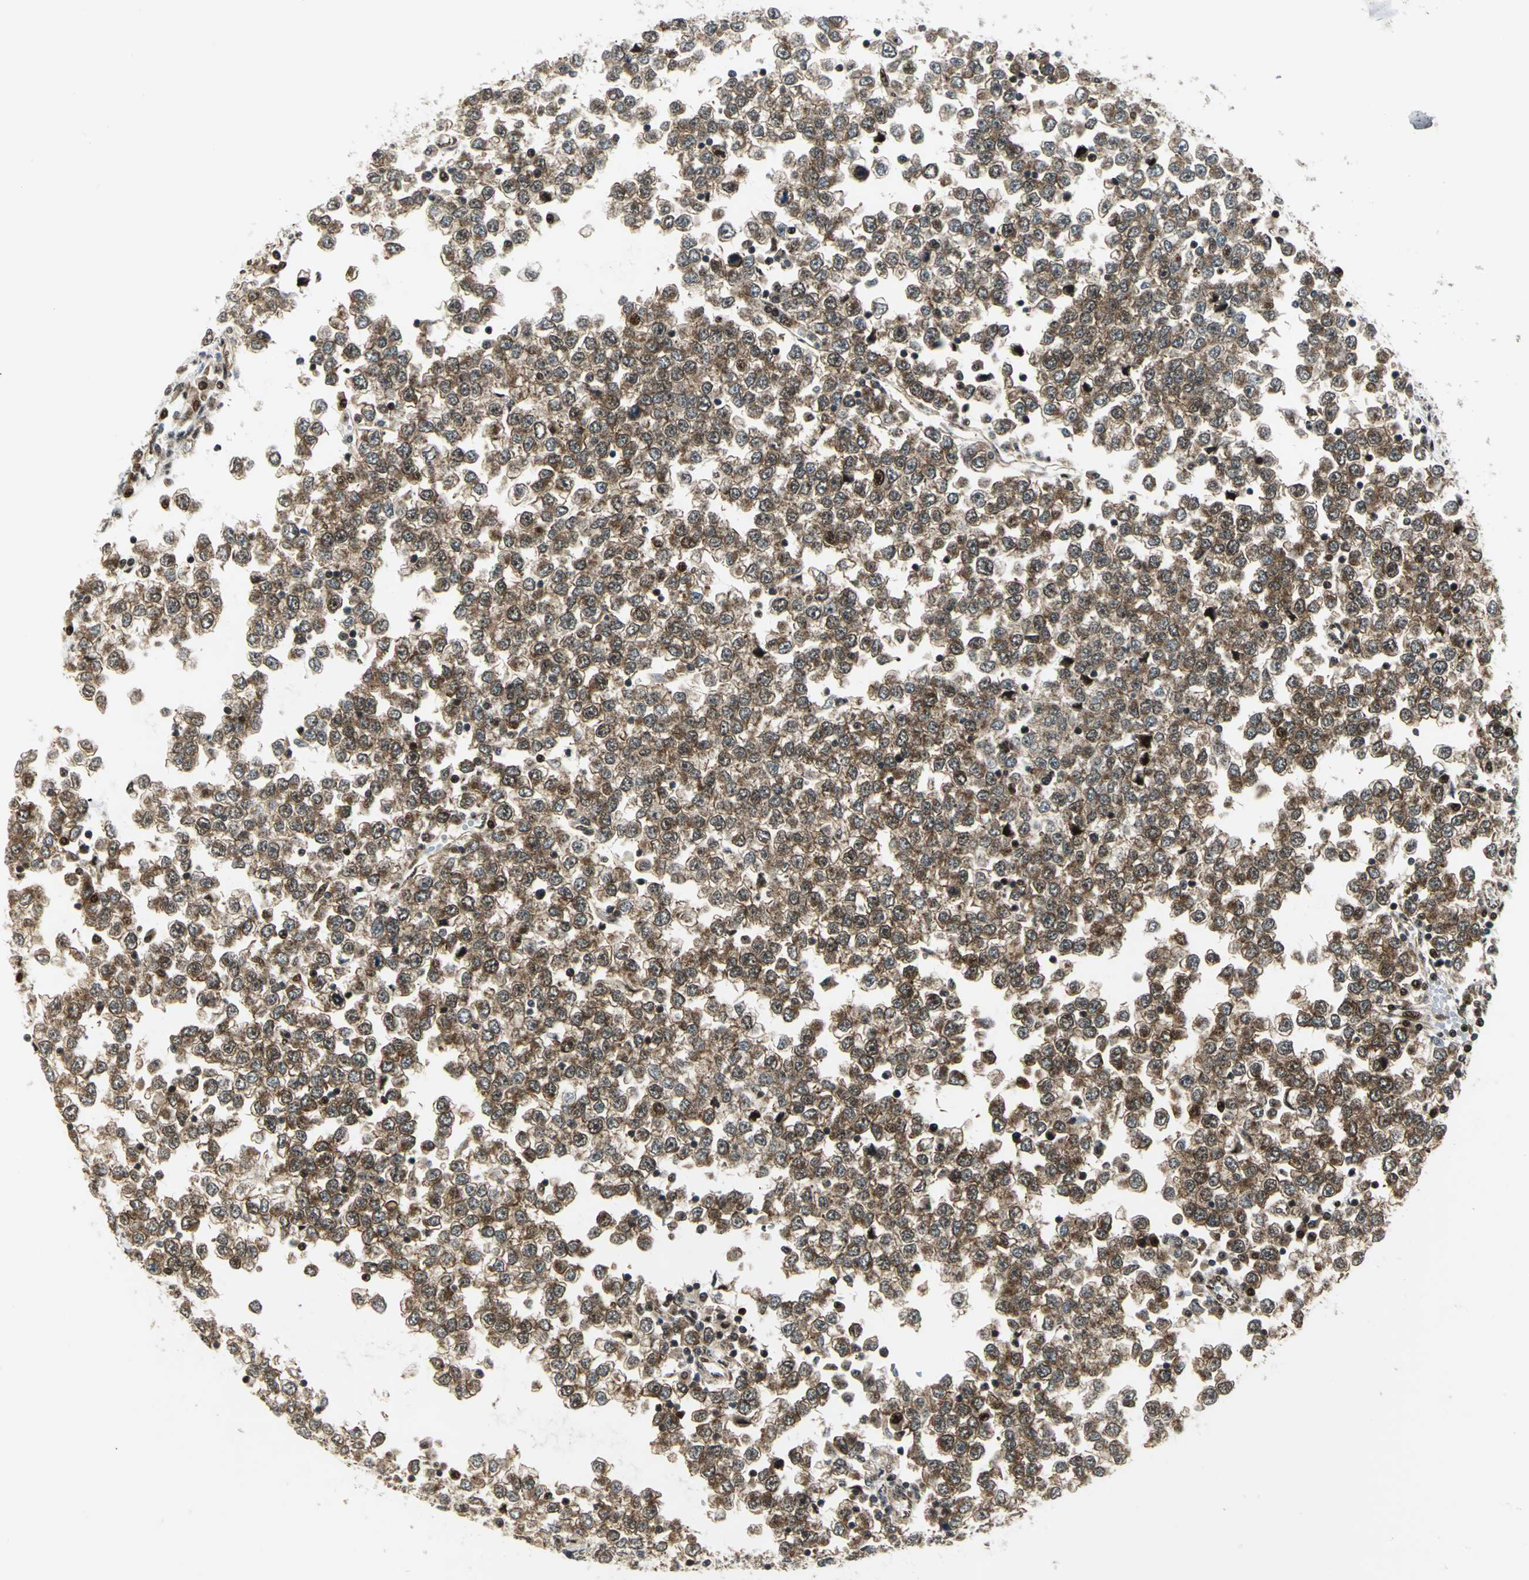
{"staining": {"intensity": "moderate", "quantity": ">75%", "location": "cytoplasmic/membranous,nuclear"}, "tissue": "testis cancer", "cell_type": "Tumor cells", "image_type": "cancer", "snomed": [{"axis": "morphology", "description": "Seminoma, NOS"}, {"axis": "topography", "description": "Testis"}], "caption": "The immunohistochemical stain shows moderate cytoplasmic/membranous and nuclear staining in tumor cells of testis seminoma tissue.", "gene": "COPS5", "patient": {"sex": "male", "age": 65}}